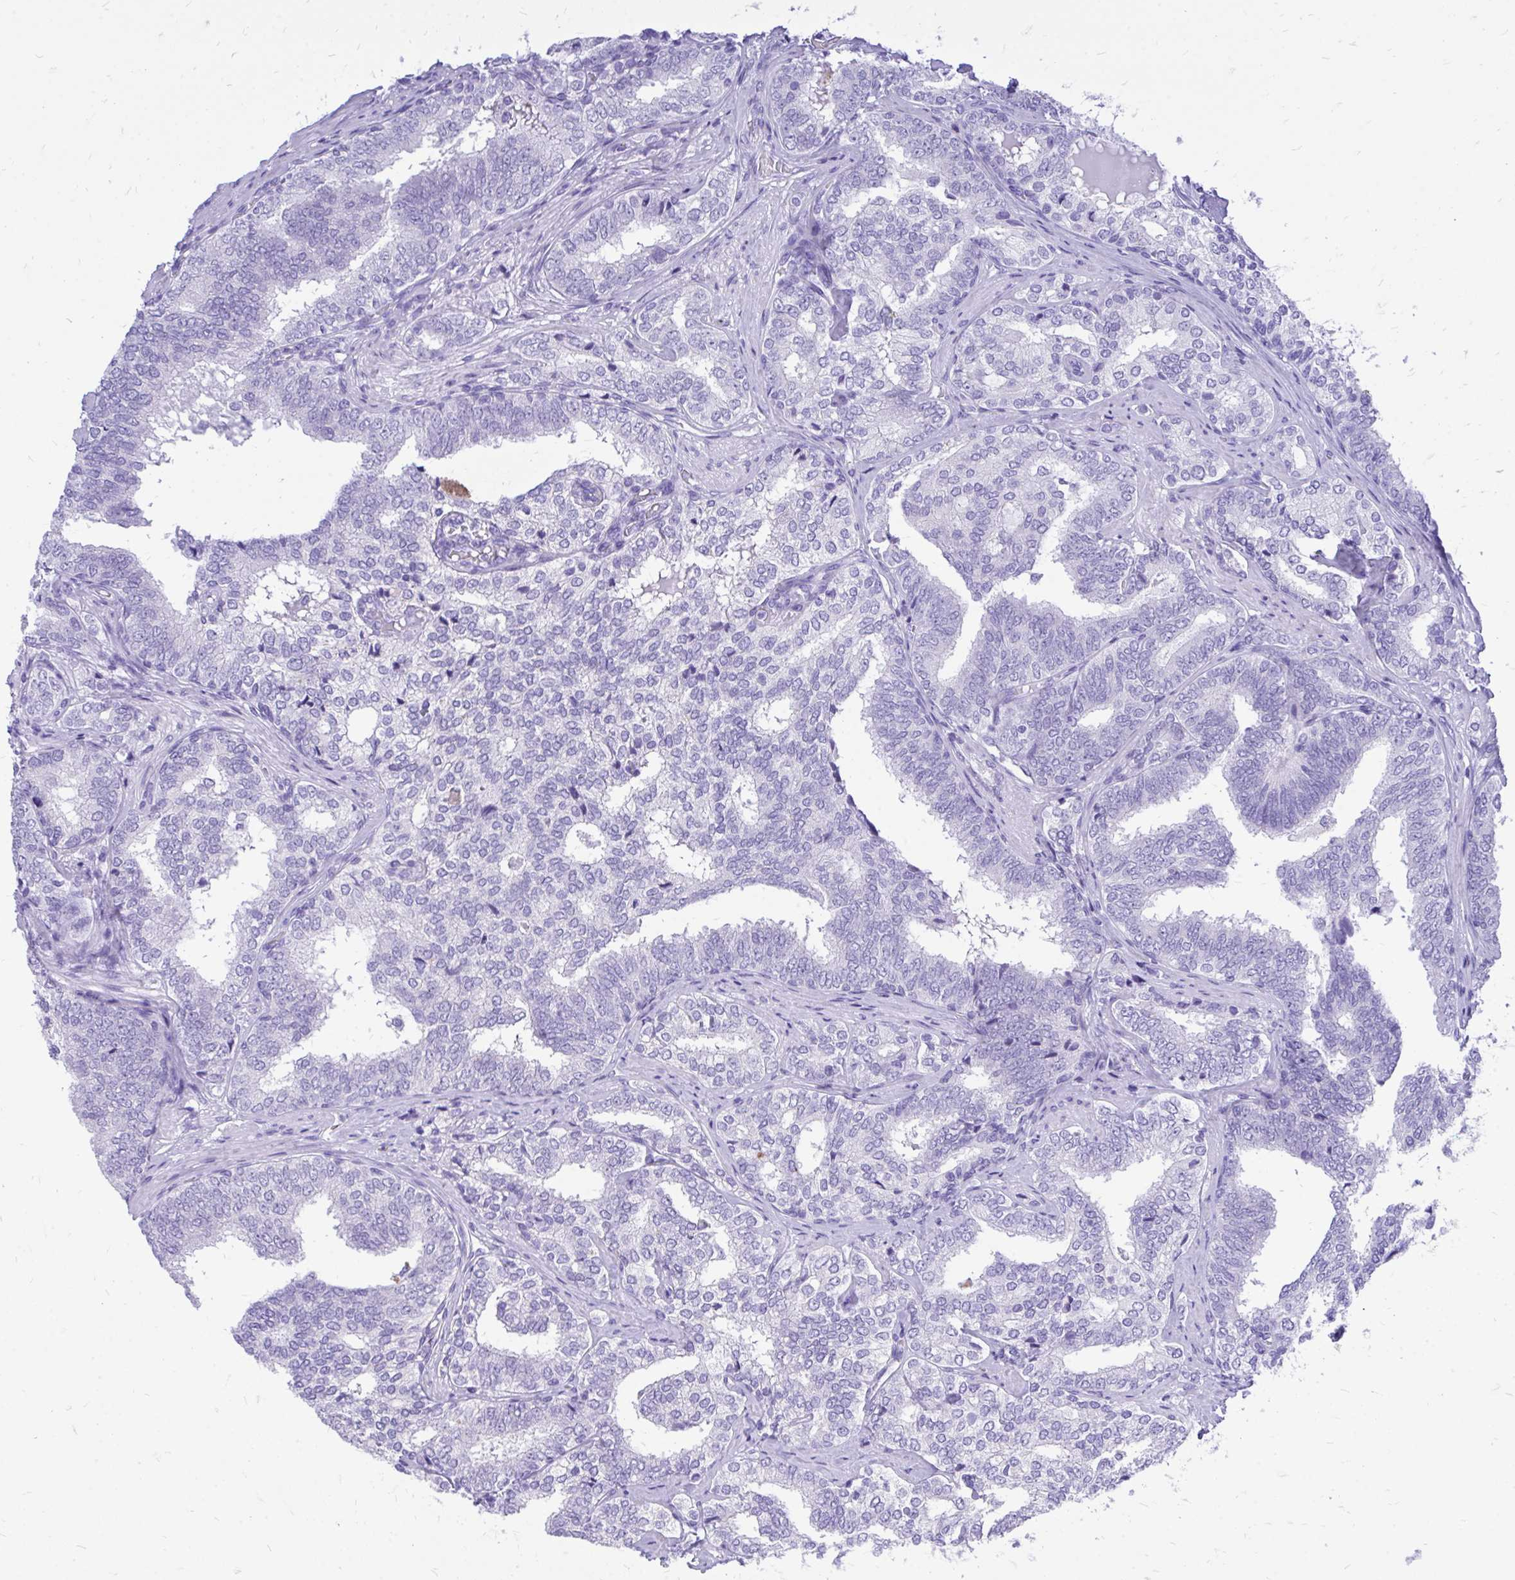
{"staining": {"intensity": "negative", "quantity": "none", "location": "none"}, "tissue": "prostate cancer", "cell_type": "Tumor cells", "image_type": "cancer", "snomed": [{"axis": "morphology", "description": "Adenocarcinoma, High grade"}, {"axis": "topography", "description": "Prostate"}], "caption": "Prostate high-grade adenocarcinoma was stained to show a protein in brown. There is no significant positivity in tumor cells.", "gene": "MON1A", "patient": {"sex": "male", "age": 72}}